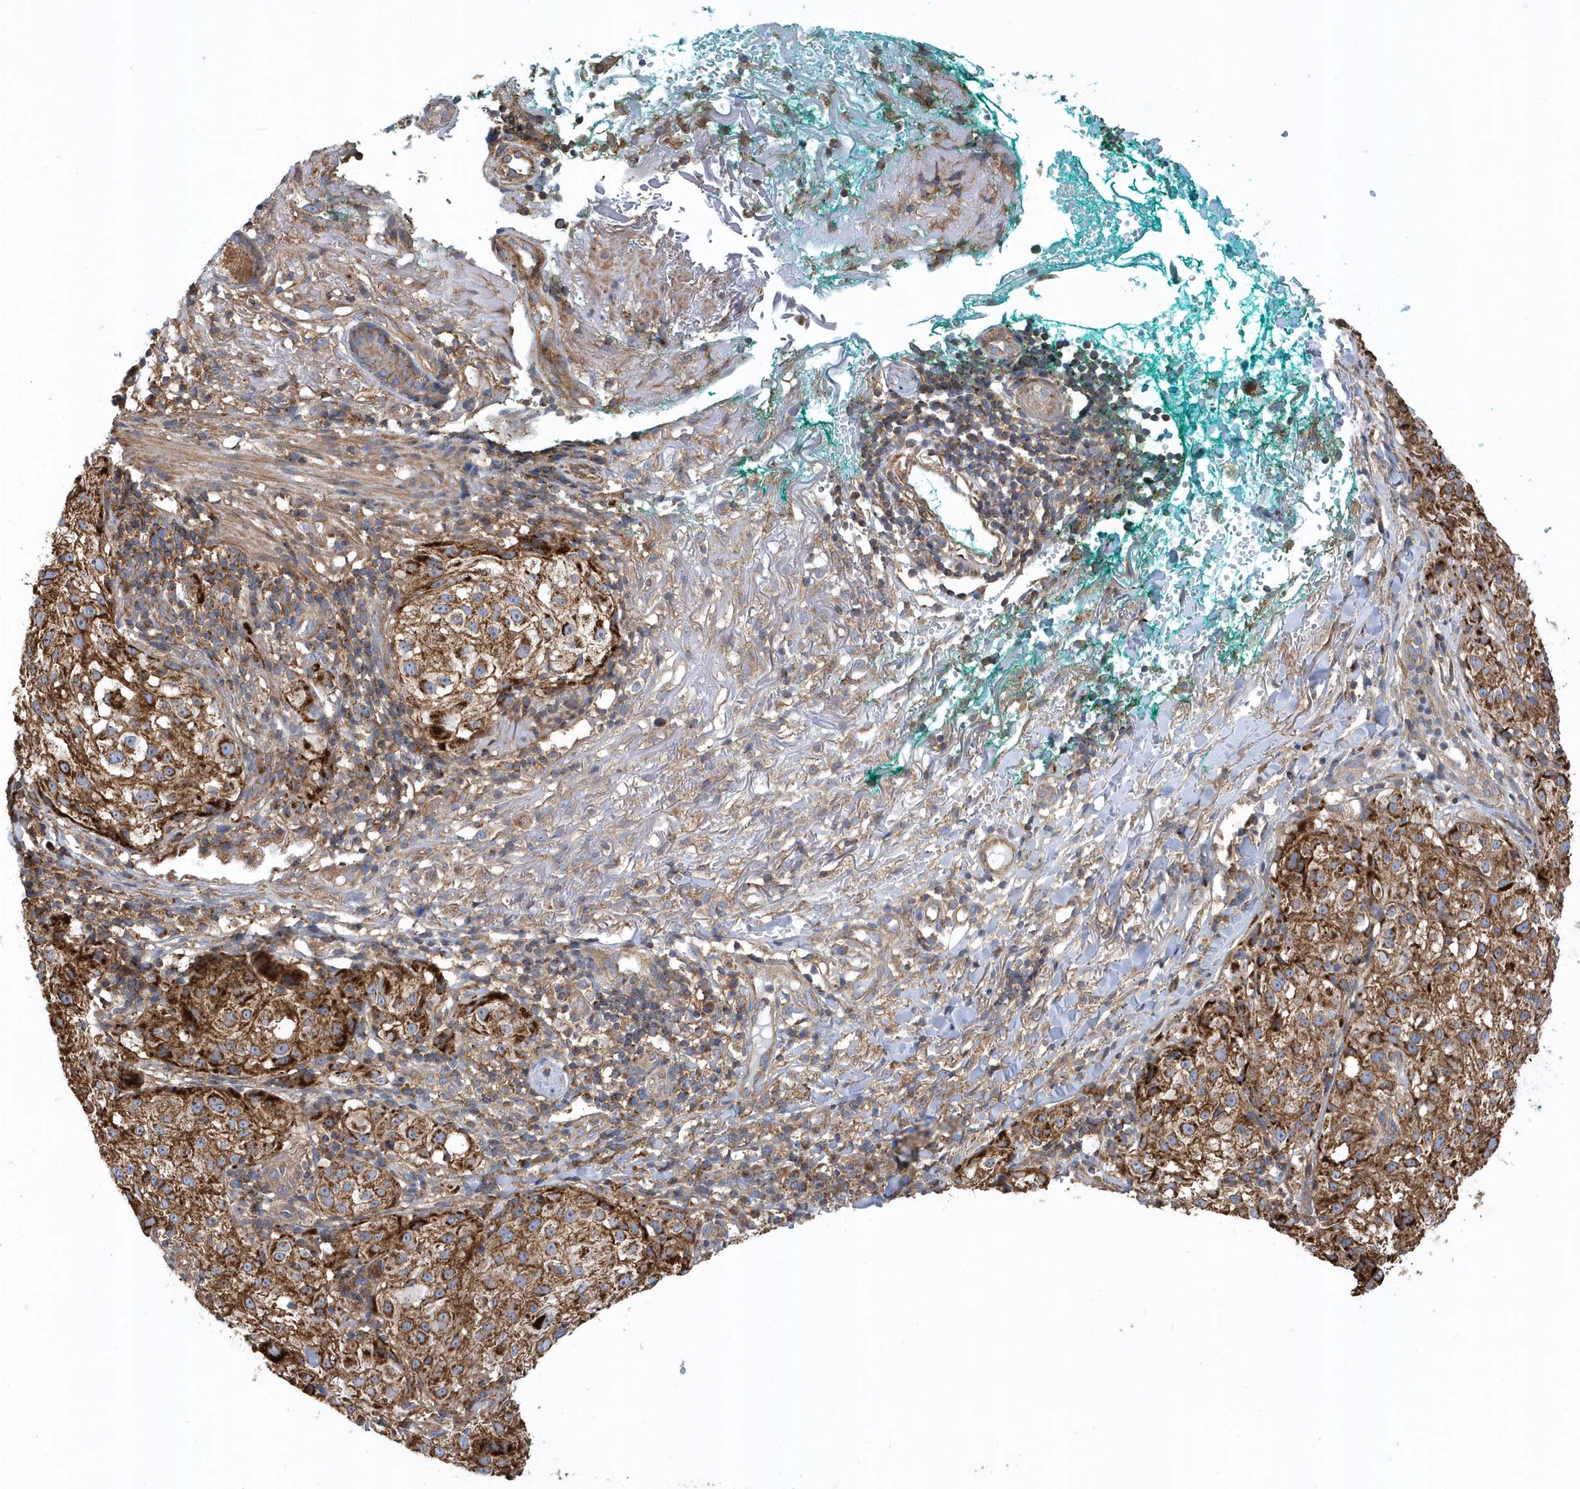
{"staining": {"intensity": "strong", "quantity": ">75%", "location": "cytoplasmic/membranous"}, "tissue": "melanoma", "cell_type": "Tumor cells", "image_type": "cancer", "snomed": [{"axis": "morphology", "description": "Necrosis, NOS"}, {"axis": "morphology", "description": "Malignant melanoma, NOS"}, {"axis": "topography", "description": "Skin"}], "caption": "A photomicrograph of melanoma stained for a protein shows strong cytoplasmic/membranous brown staining in tumor cells.", "gene": "TRAIP", "patient": {"sex": "female", "age": 87}}